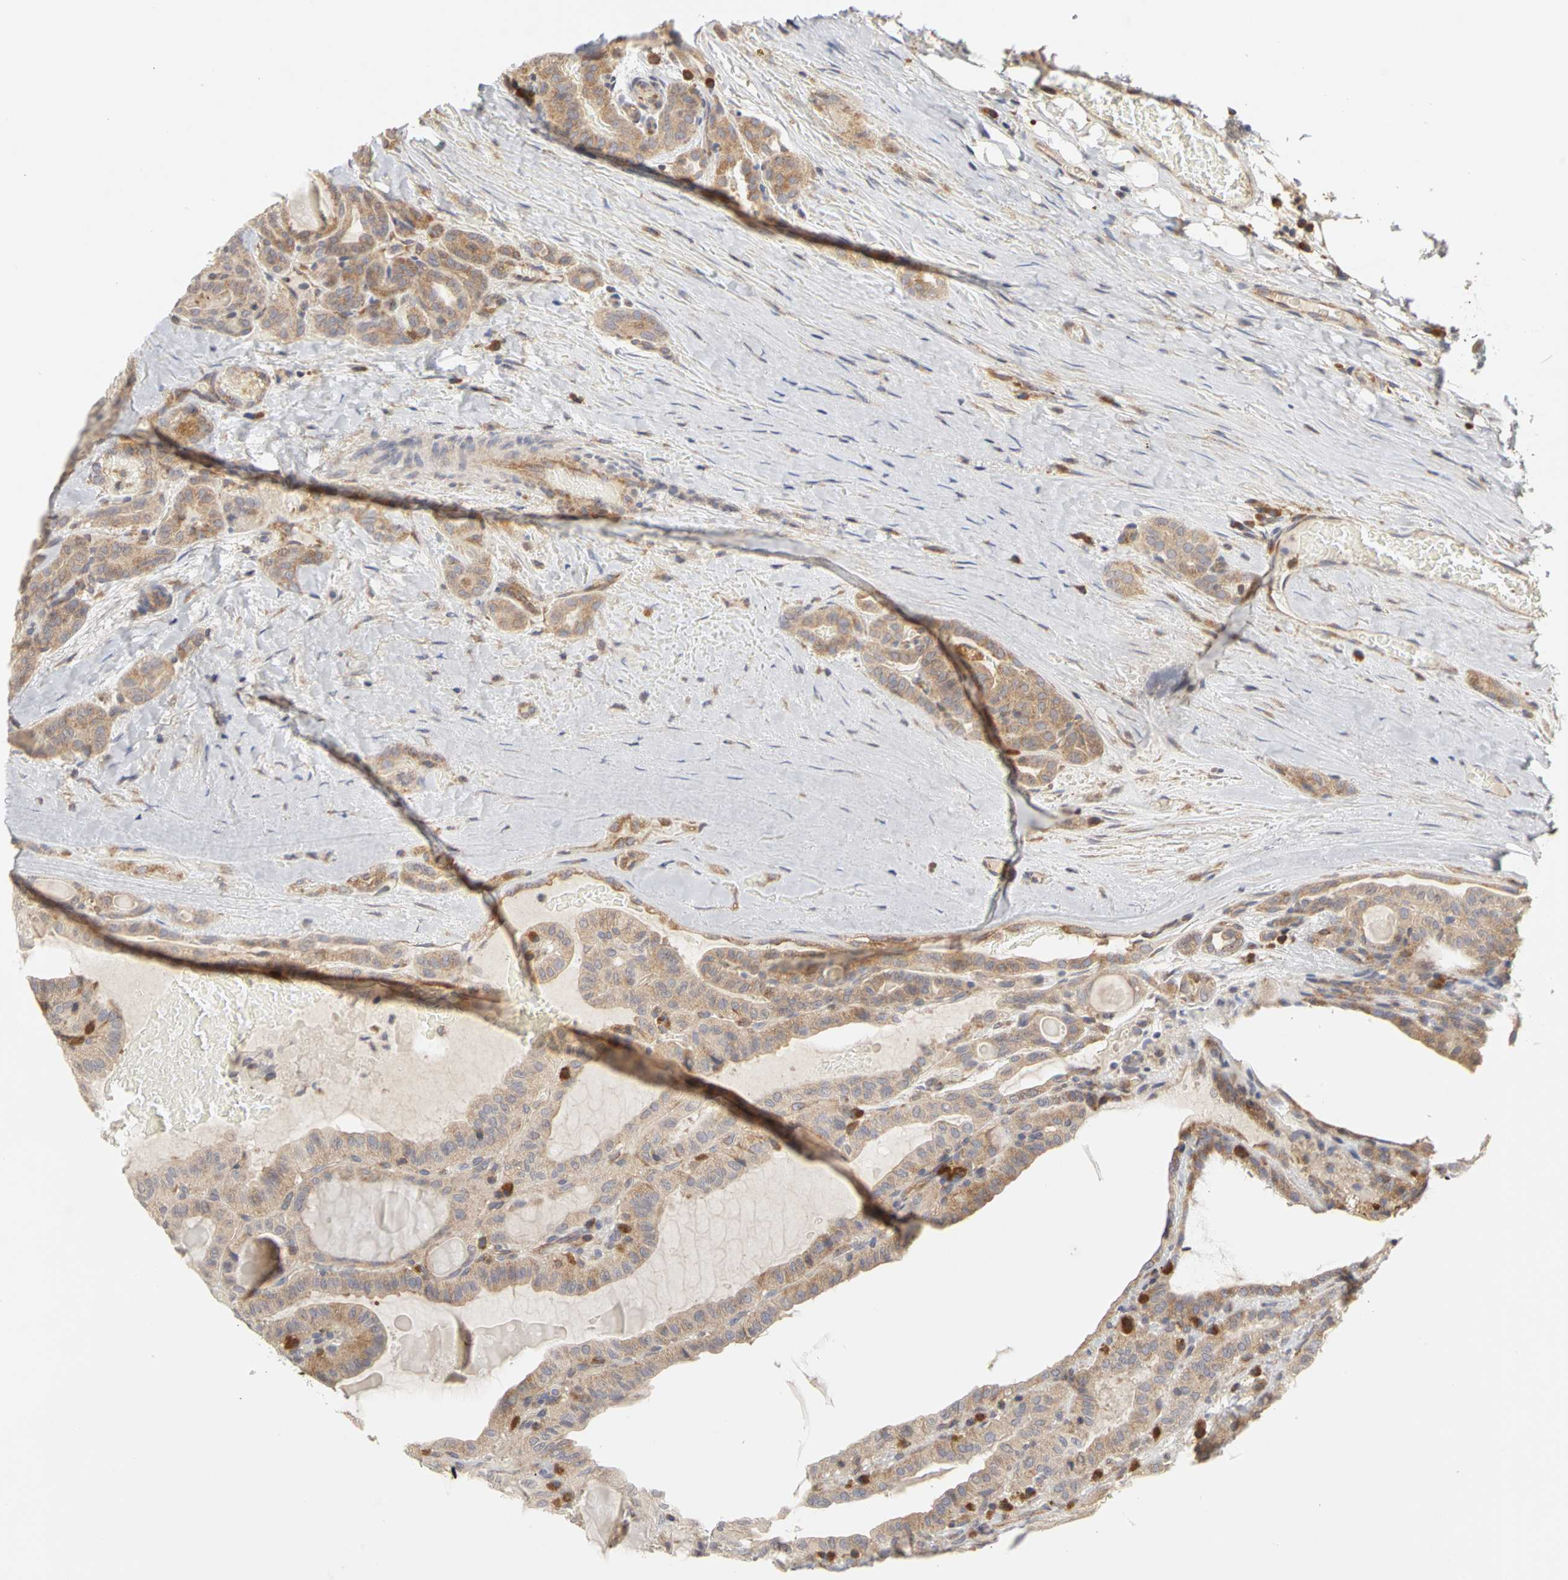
{"staining": {"intensity": "weak", "quantity": ">75%", "location": "cytoplasmic/membranous"}, "tissue": "thyroid cancer", "cell_type": "Tumor cells", "image_type": "cancer", "snomed": [{"axis": "morphology", "description": "Papillary adenocarcinoma, NOS"}, {"axis": "topography", "description": "Thyroid gland"}], "caption": "Papillary adenocarcinoma (thyroid) tissue shows weak cytoplasmic/membranous expression in approximately >75% of tumor cells", "gene": "IRAK1", "patient": {"sex": "male", "age": 77}}